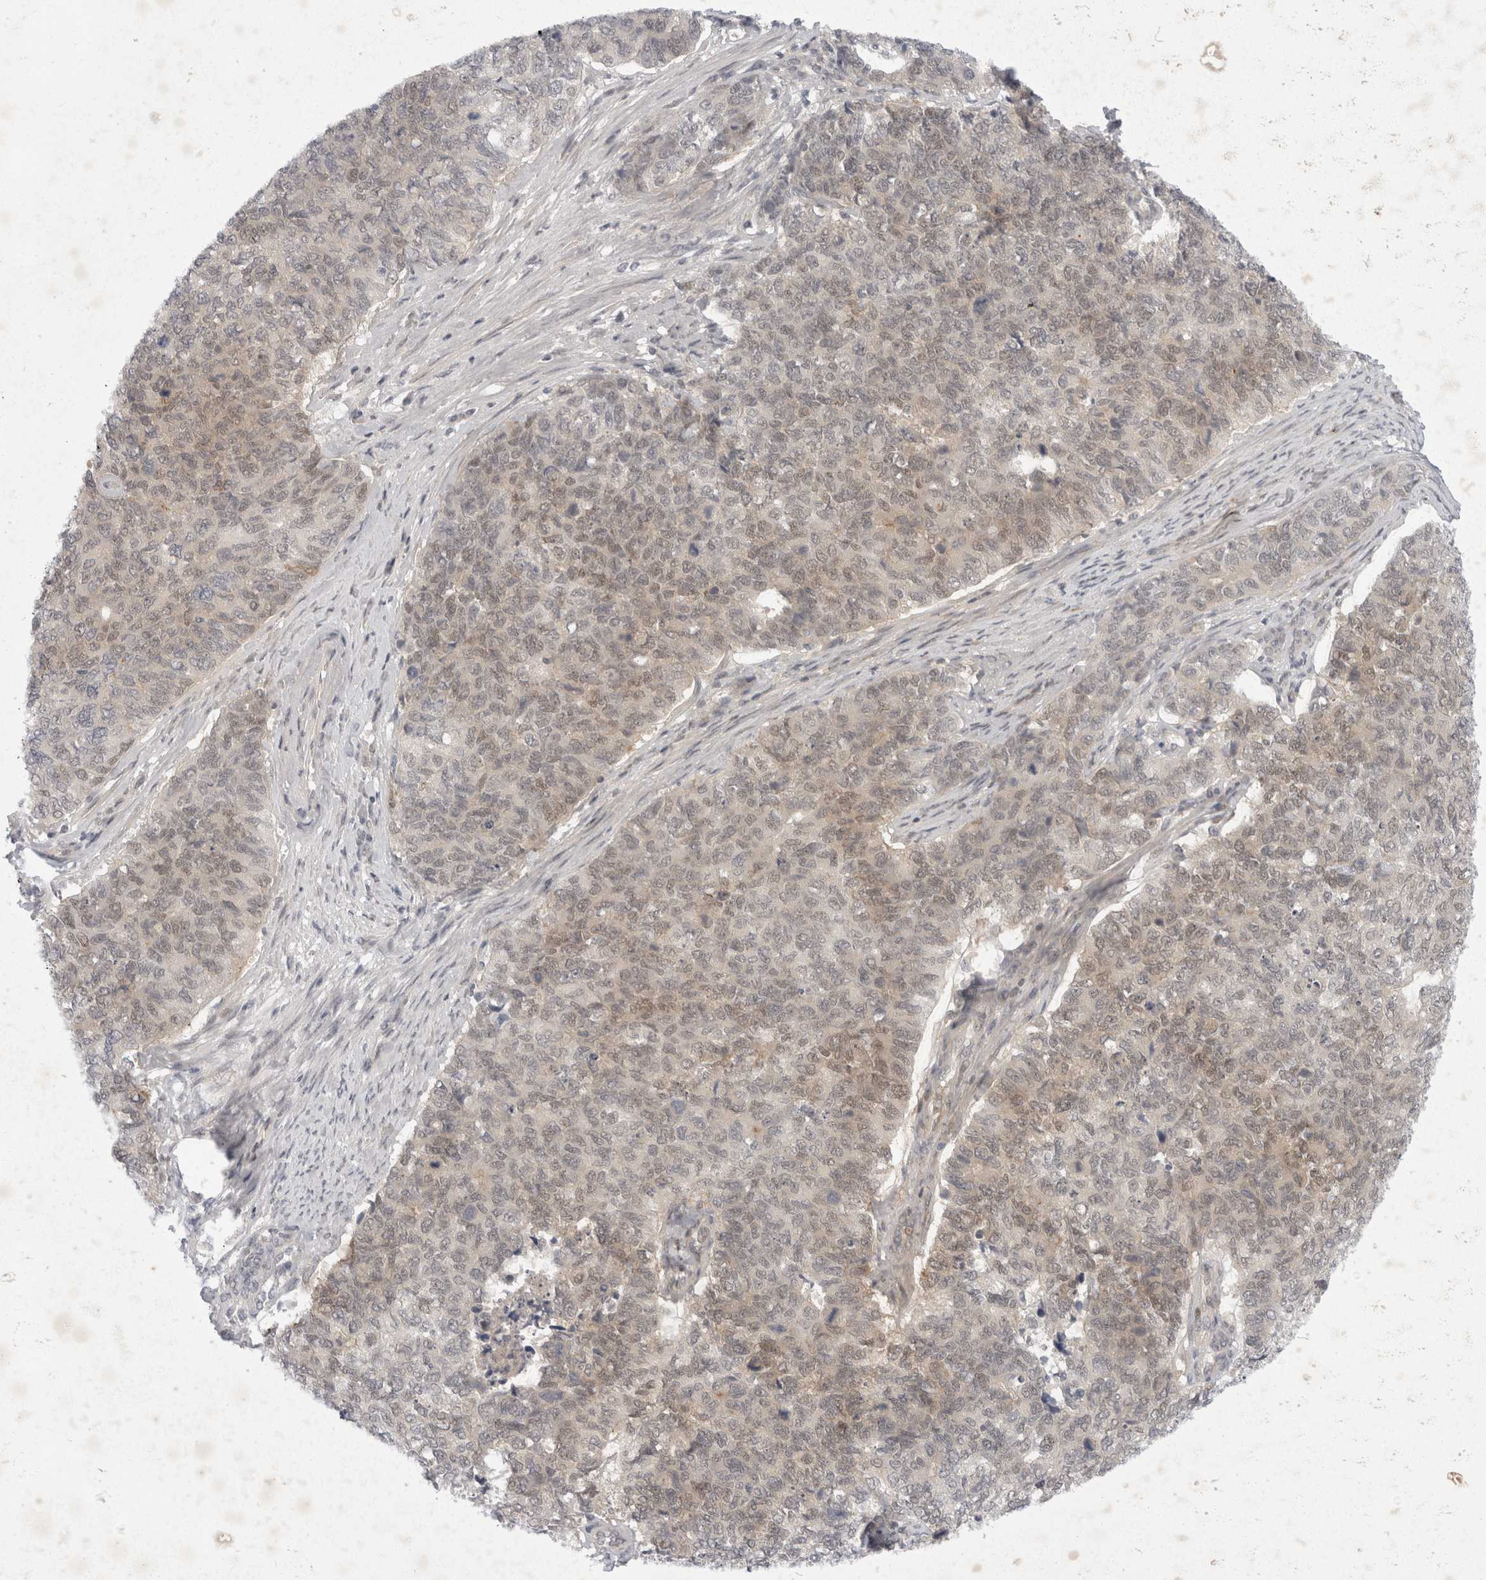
{"staining": {"intensity": "weak", "quantity": "25%-75%", "location": "cytoplasmic/membranous,nuclear"}, "tissue": "cervical cancer", "cell_type": "Tumor cells", "image_type": "cancer", "snomed": [{"axis": "morphology", "description": "Squamous cell carcinoma, NOS"}, {"axis": "topography", "description": "Cervix"}], "caption": "Approximately 25%-75% of tumor cells in cervical cancer reveal weak cytoplasmic/membranous and nuclear protein staining as visualized by brown immunohistochemical staining.", "gene": "TOM1L2", "patient": {"sex": "female", "age": 63}}